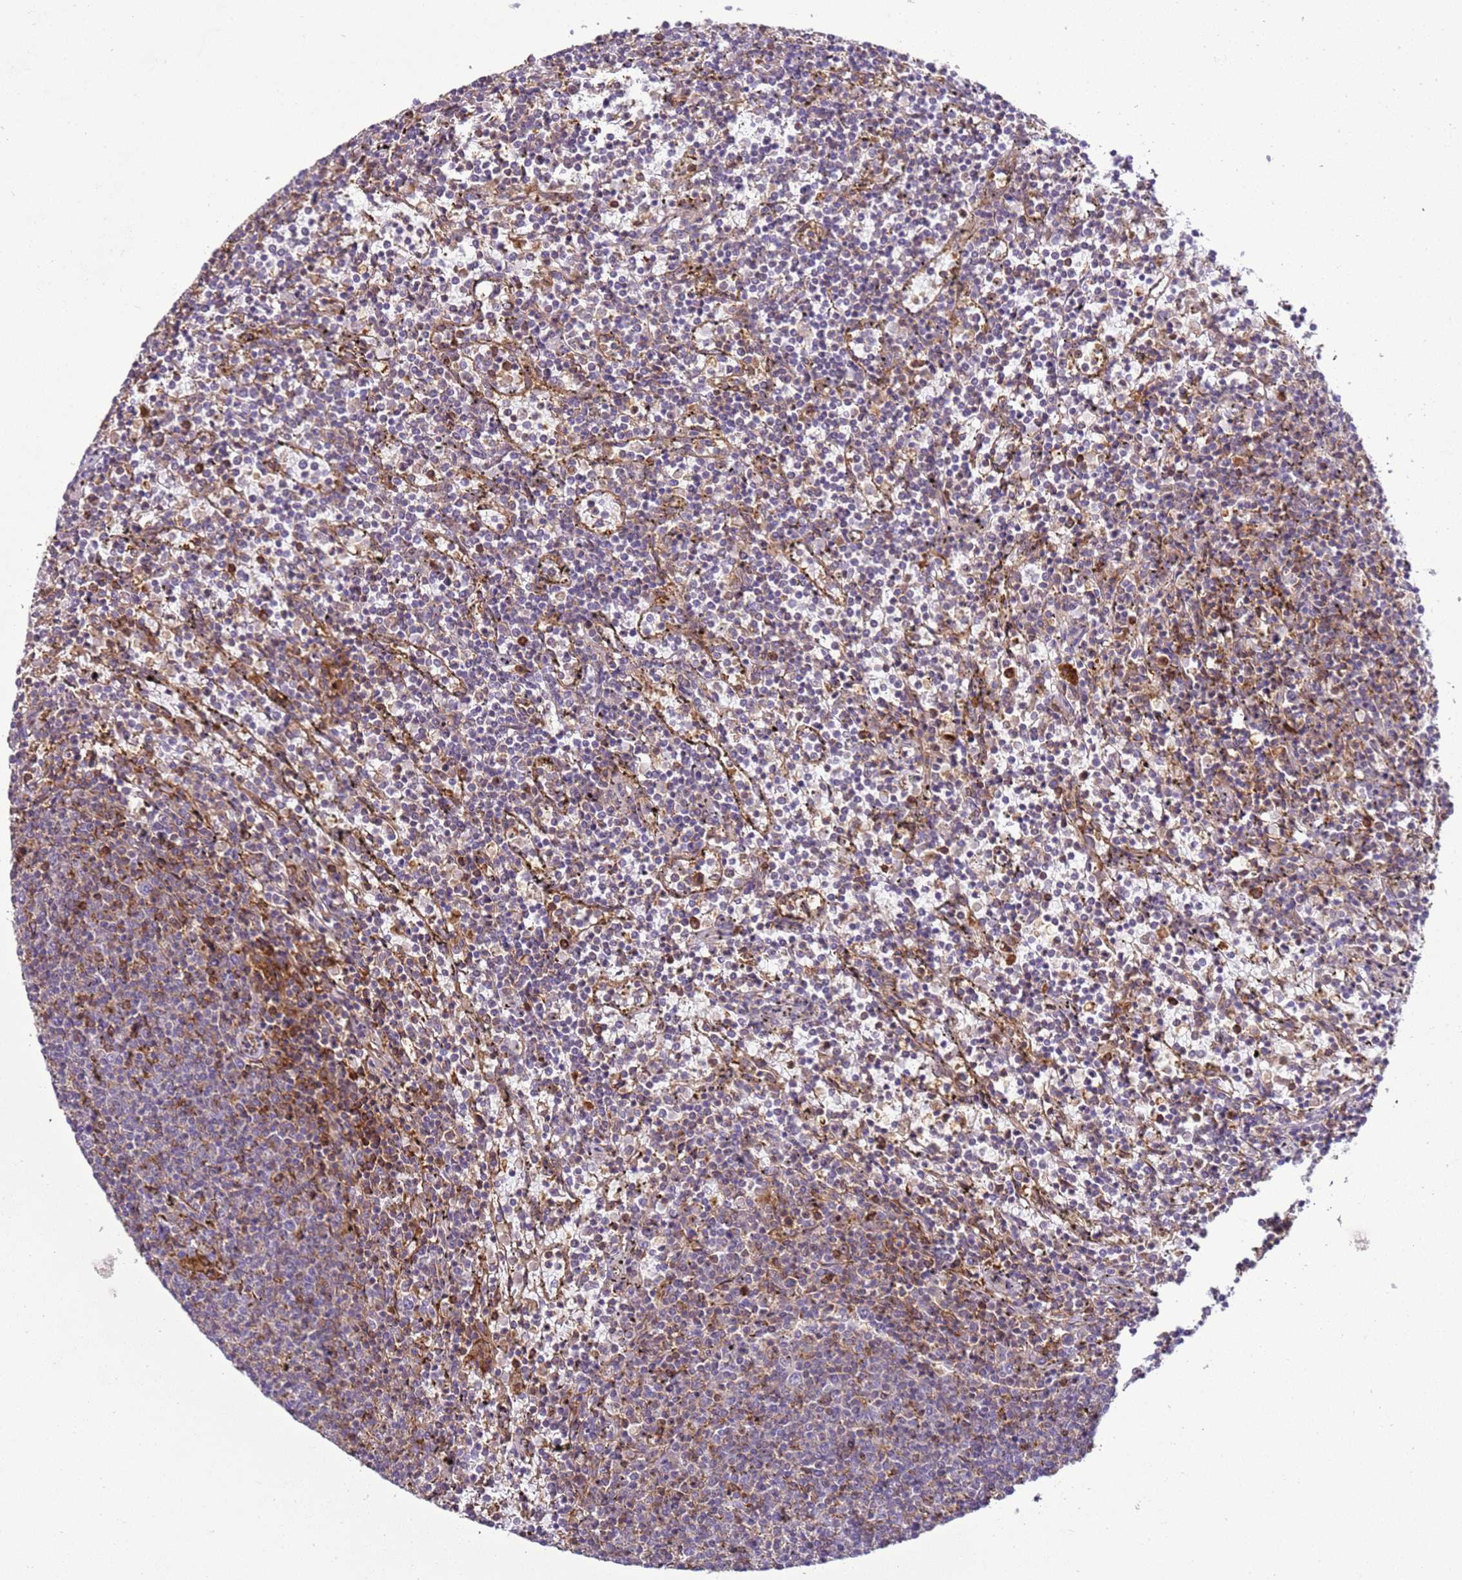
{"staining": {"intensity": "negative", "quantity": "none", "location": "none"}, "tissue": "lymphoma", "cell_type": "Tumor cells", "image_type": "cancer", "snomed": [{"axis": "morphology", "description": "Malignant lymphoma, non-Hodgkin's type, Low grade"}, {"axis": "topography", "description": "Spleen"}], "caption": "Immunohistochemistry (IHC) histopathology image of malignant lymphoma, non-Hodgkin's type (low-grade) stained for a protein (brown), which displays no staining in tumor cells. The staining is performed using DAB brown chromogen with nuclei counter-stained in using hematoxylin.", "gene": "GABRE", "patient": {"sex": "female", "age": 50}}